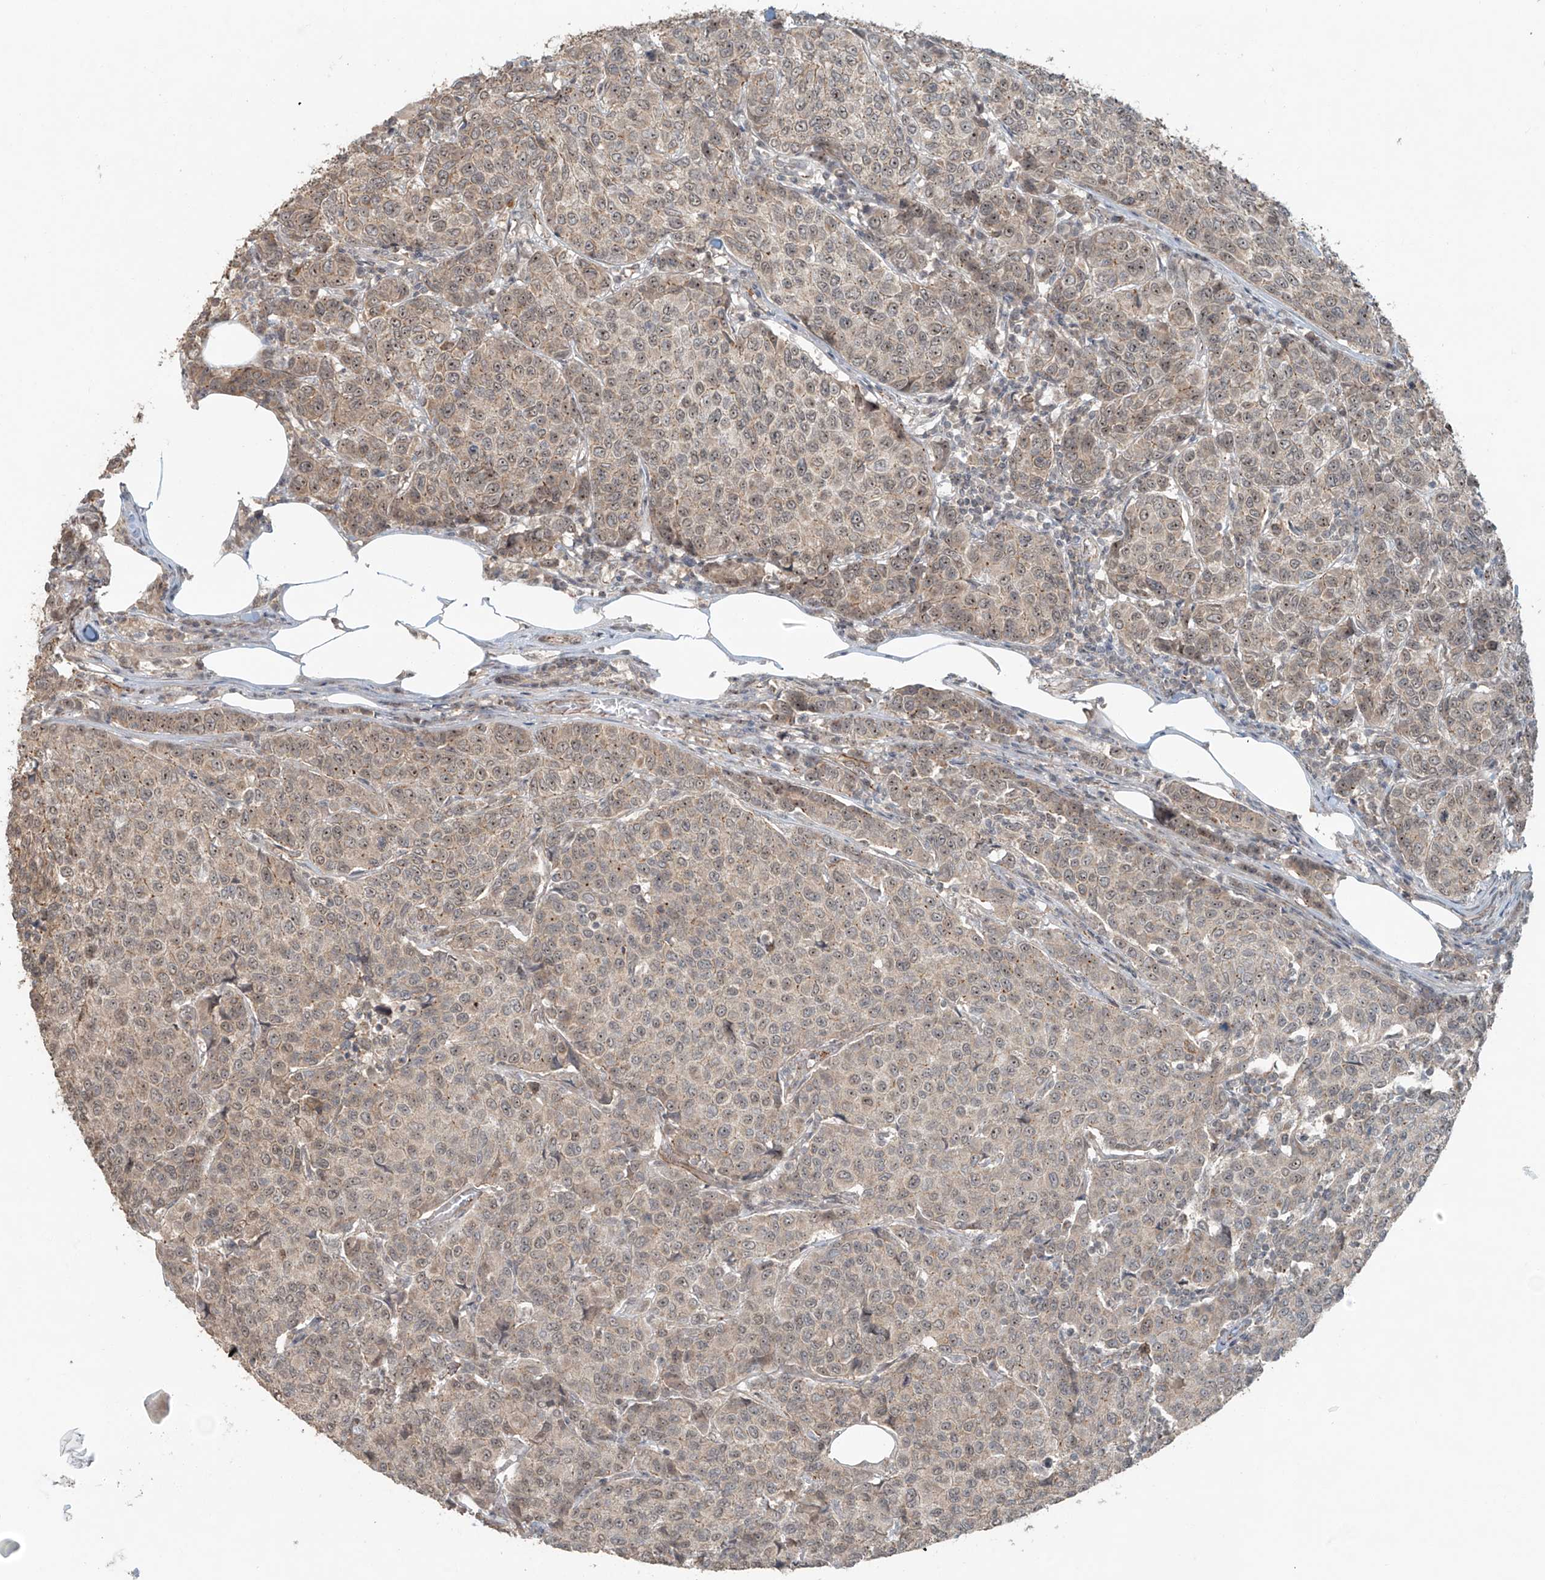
{"staining": {"intensity": "weak", "quantity": ">75%", "location": "cytoplasmic/membranous,nuclear"}, "tissue": "breast cancer", "cell_type": "Tumor cells", "image_type": "cancer", "snomed": [{"axis": "morphology", "description": "Duct carcinoma"}, {"axis": "topography", "description": "Breast"}], "caption": "Immunohistochemistry of human breast infiltrating ductal carcinoma reveals low levels of weak cytoplasmic/membranous and nuclear staining in about >75% of tumor cells.", "gene": "ZNF16", "patient": {"sex": "female", "age": 55}}